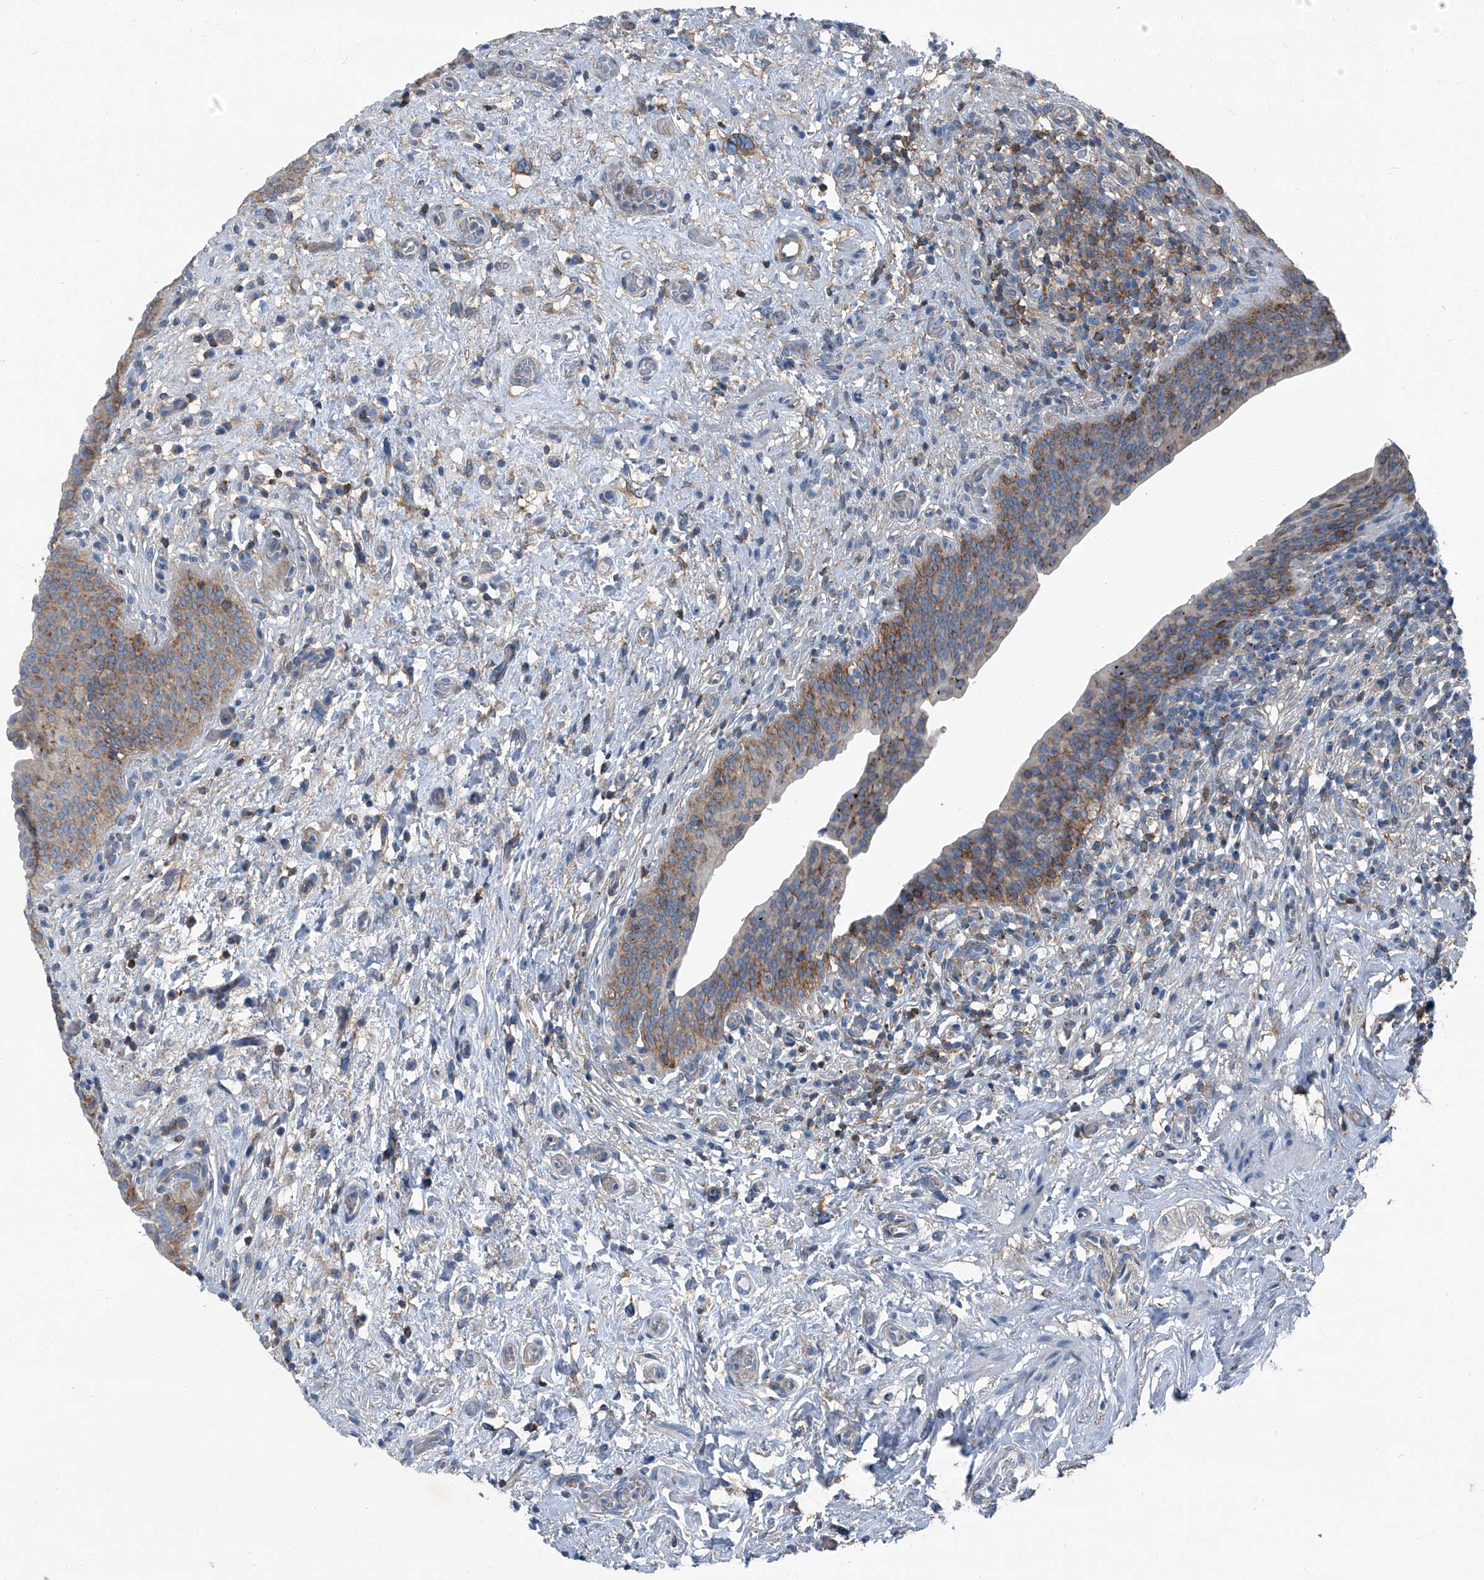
{"staining": {"intensity": "weak", "quantity": "25%-75%", "location": "cytoplasmic/membranous"}, "tissue": "urinary bladder", "cell_type": "Urothelial cells", "image_type": "normal", "snomed": [{"axis": "morphology", "description": "Normal tissue, NOS"}, {"axis": "topography", "description": "Urinary bladder"}], "caption": "Unremarkable urinary bladder exhibits weak cytoplasmic/membranous positivity in approximately 25%-75% of urothelial cells, visualized by immunohistochemistry.", "gene": "SEPTIN7", "patient": {"sex": "male", "age": 83}}